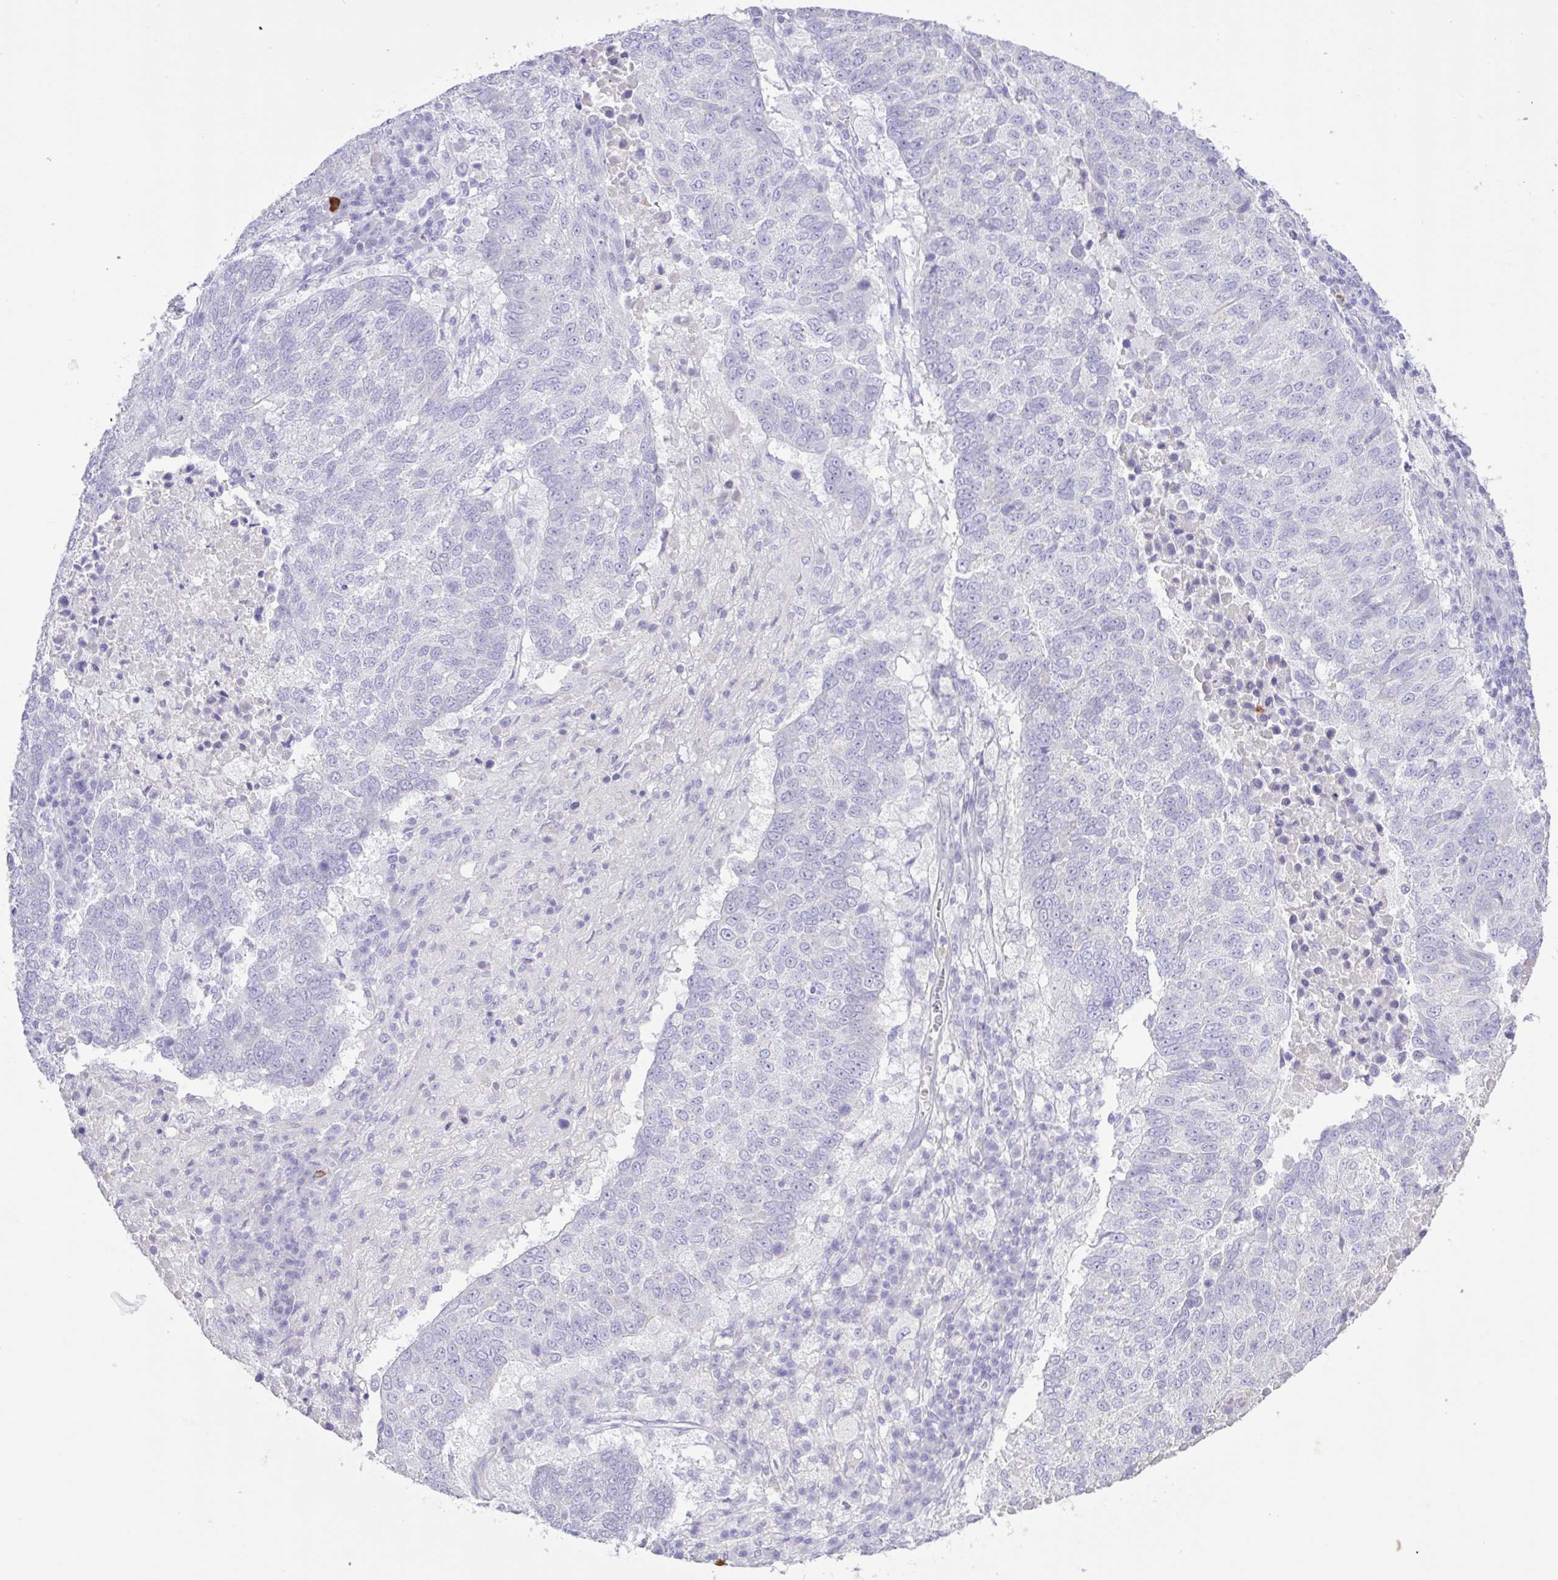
{"staining": {"intensity": "negative", "quantity": "none", "location": "none"}, "tissue": "lung cancer", "cell_type": "Tumor cells", "image_type": "cancer", "snomed": [{"axis": "morphology", "description": "Squamous cell carcinoma, NOS"}, {"axis": "topography", "description": "Lung"}], "caption": "Tumor cells show no significant protein staining in squamous cell carcinoma (lung).", "gene": "CST11", "patient": {"sex": "male", "age": 73}}